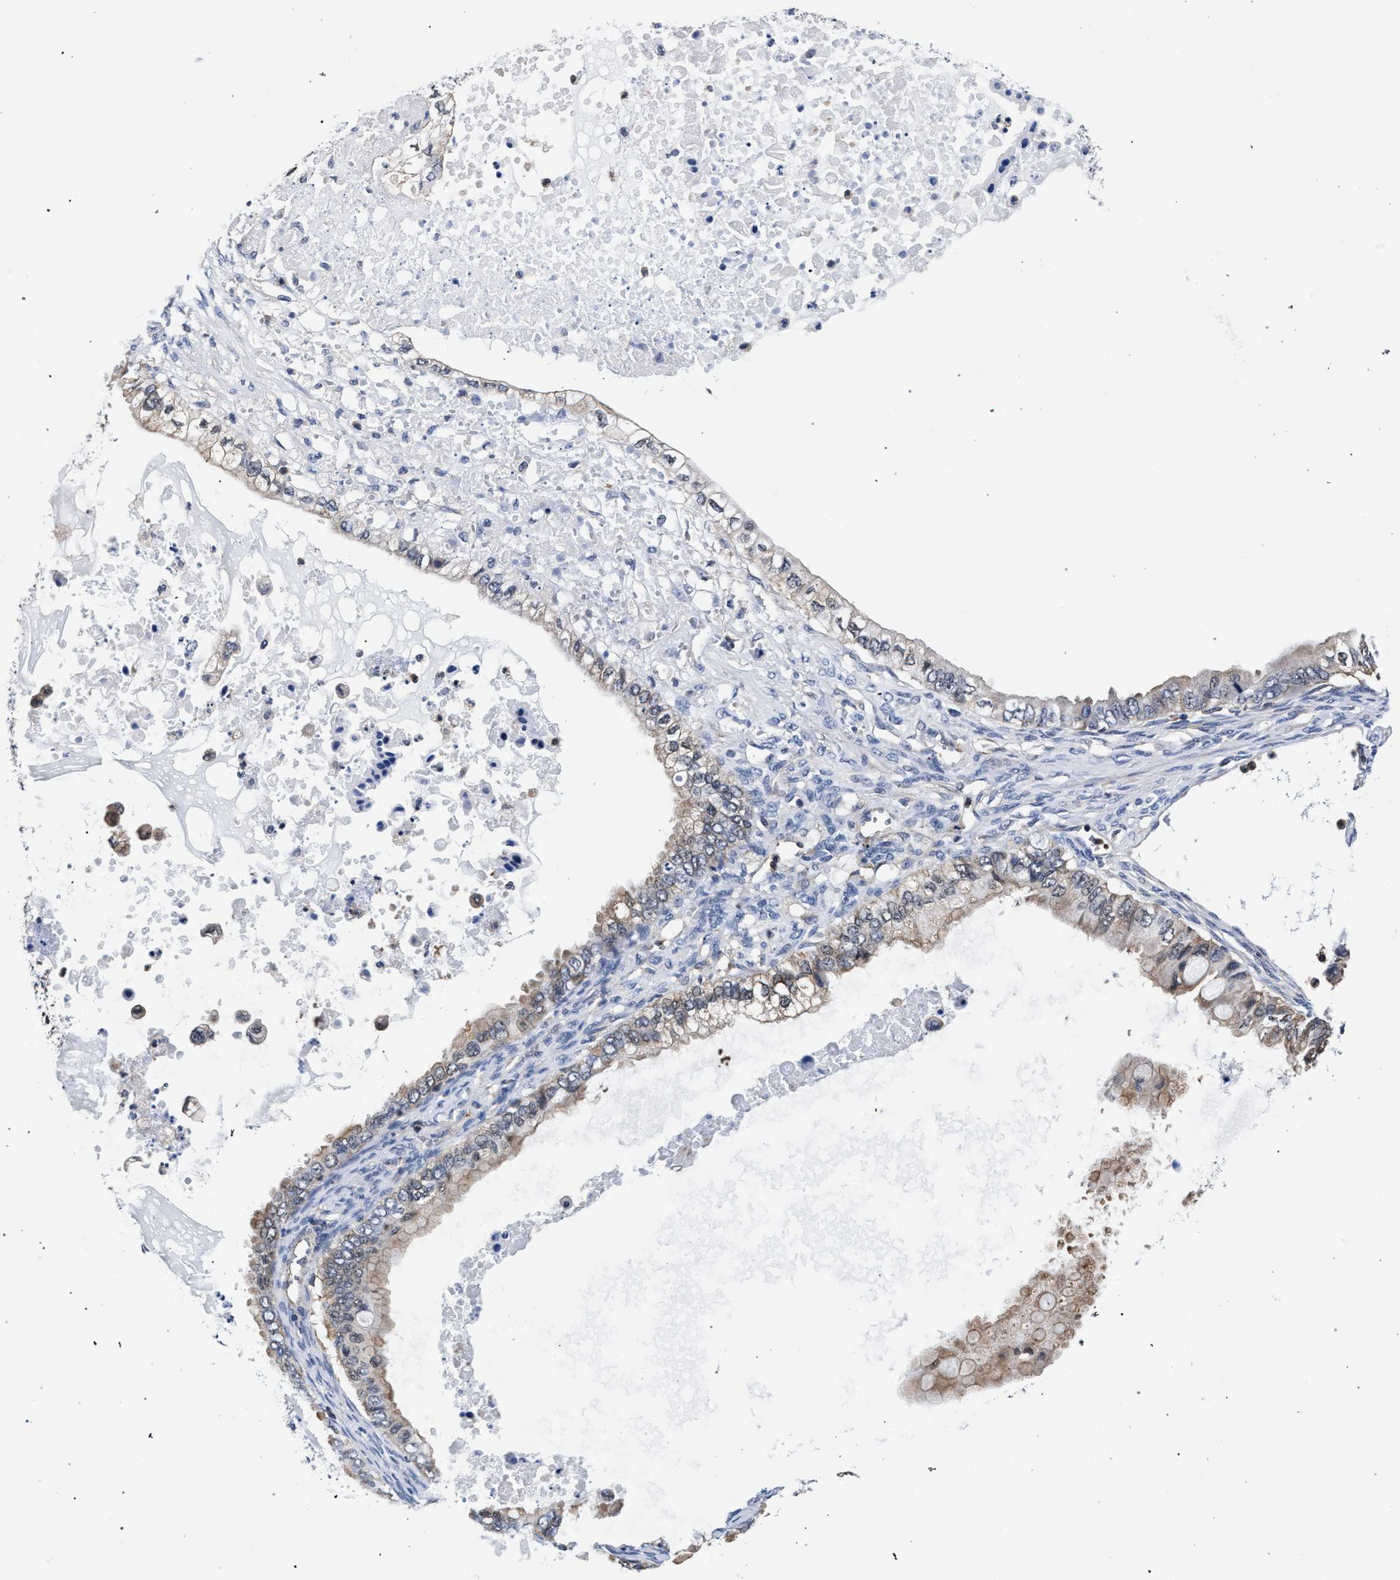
{"staining": {"intensity": "weak", "quantity": ">75%", "location": "cytoplasmic/membranous"}, "tissue": "ovarian cancer", "cell_type": "Tumor cells", "image_type": "cancer", "snomed": [{"axis": "morphology", "description": "Cystadenocarcinoma, mucinous, NOS"}, {"axis": "topography", "description": "Ovary"}], "caption": "High-magnification brightfield microscopy of mucinous cystadenocarcinoma (ovarian) stained with DAB (brown) and counterstained with hematoxylin (blue). tumor cells exhibit weak cytoplasmic/membranous expression is present in about>75% of cells.", "gene": "LASP1", "patient": {"sex": "female", "age": 80}}